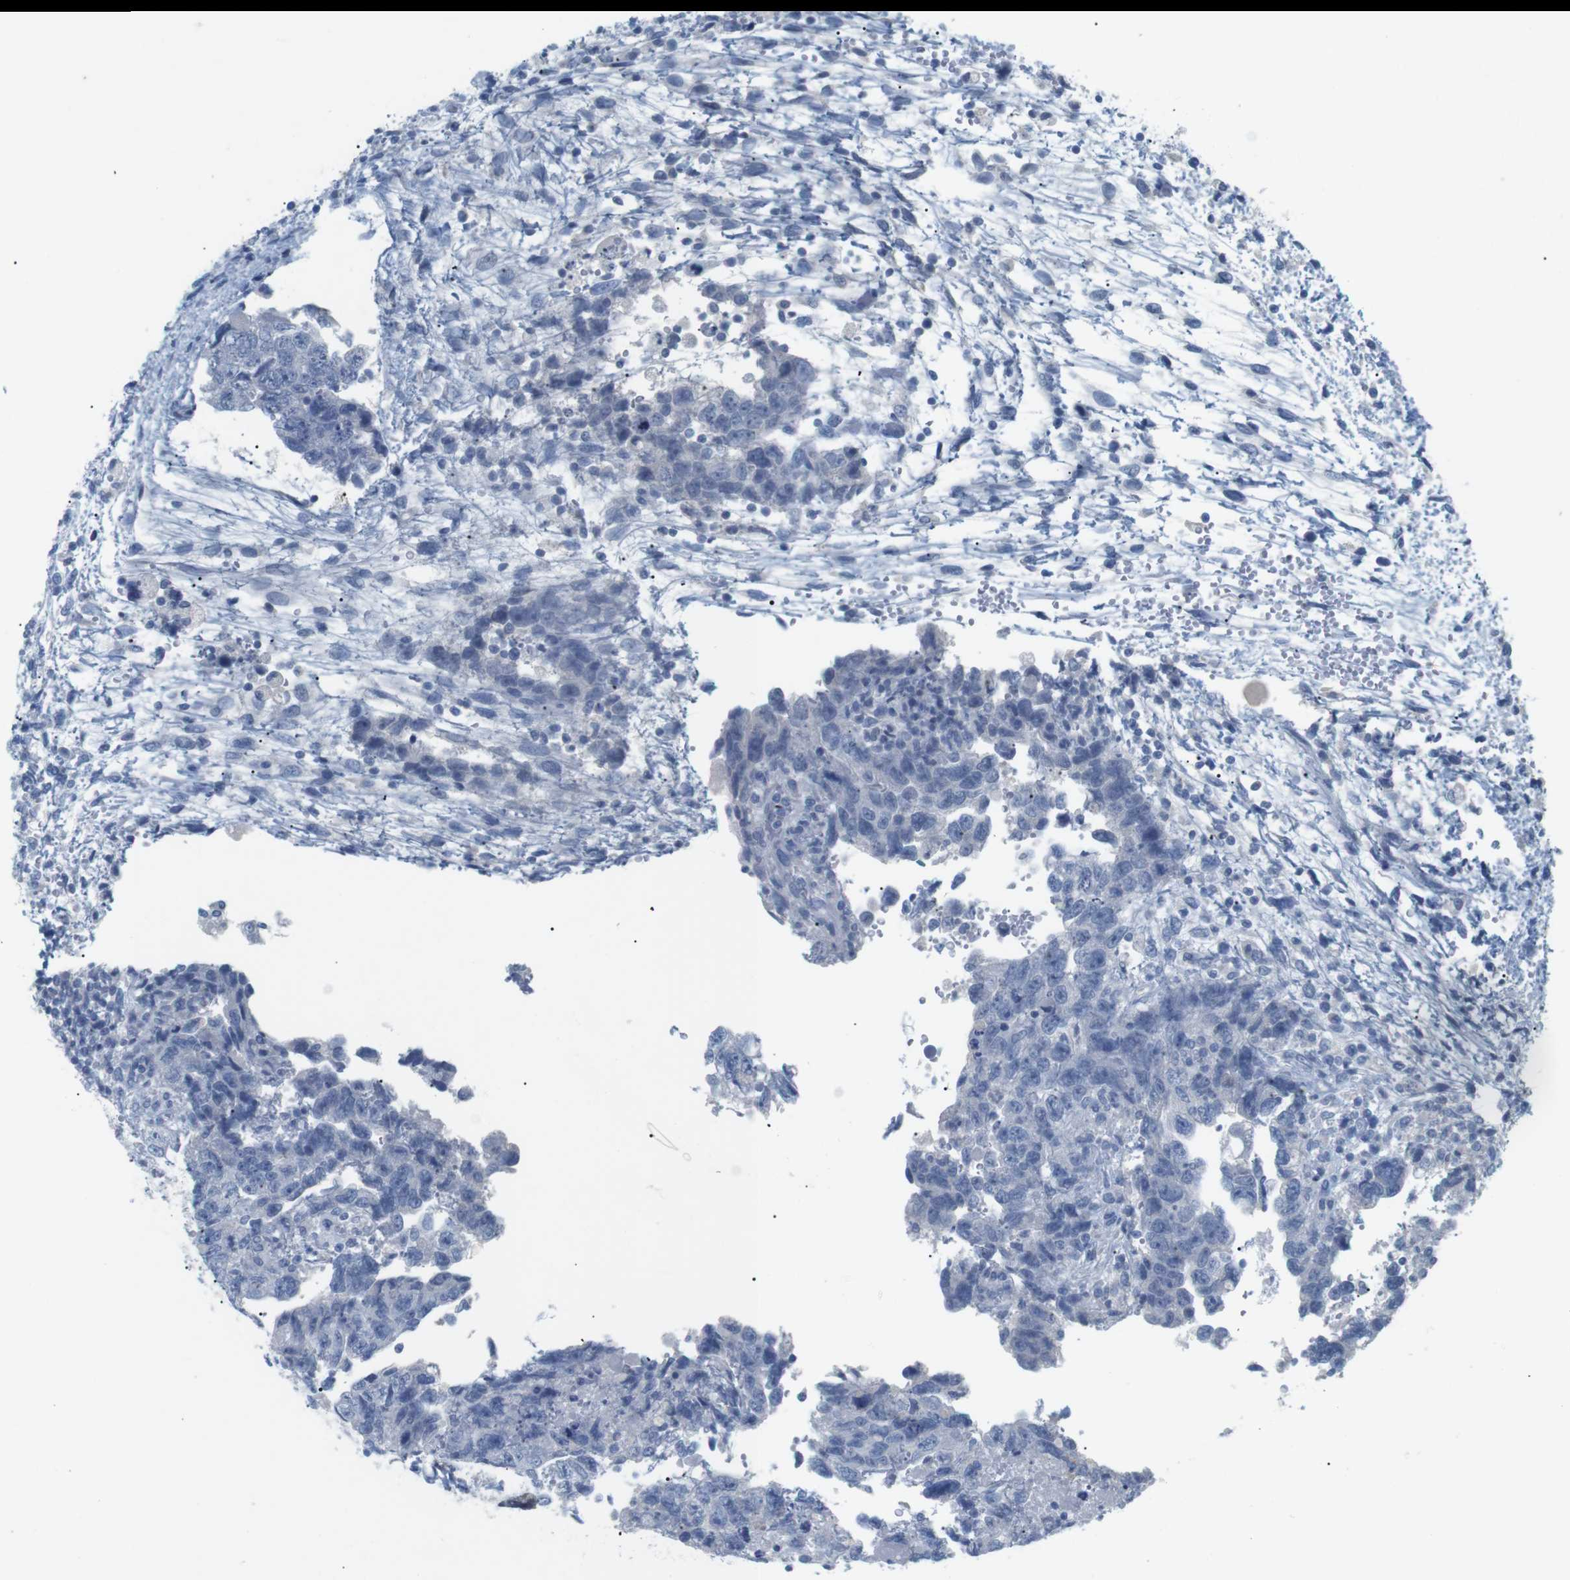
{"staining": {"intensity": "negative", "quantity": "none", "location": "none"}, "tissue": "testis cancer", "cell_type": "Tumor cells", "image_type": "cancer", "snomed": [{"axis": "morphology", "description": "Carcinoma, Embryonal, NOS"}, {"axis": "topography", "description": "Testis"}], "caption": "High magnification brightfield microscopy of embryonal carcinoma (testis) stained with DAB (3,3'-diaminobenzidine) (brown) and counterstained with hematoxylin (blue): tumor cells show no significant staining. (DAB (3,3'-diaminobenzidine) IHC, high magnification).", "gene": "HBG2", "patient": {"sex": "male", "age": 36}}